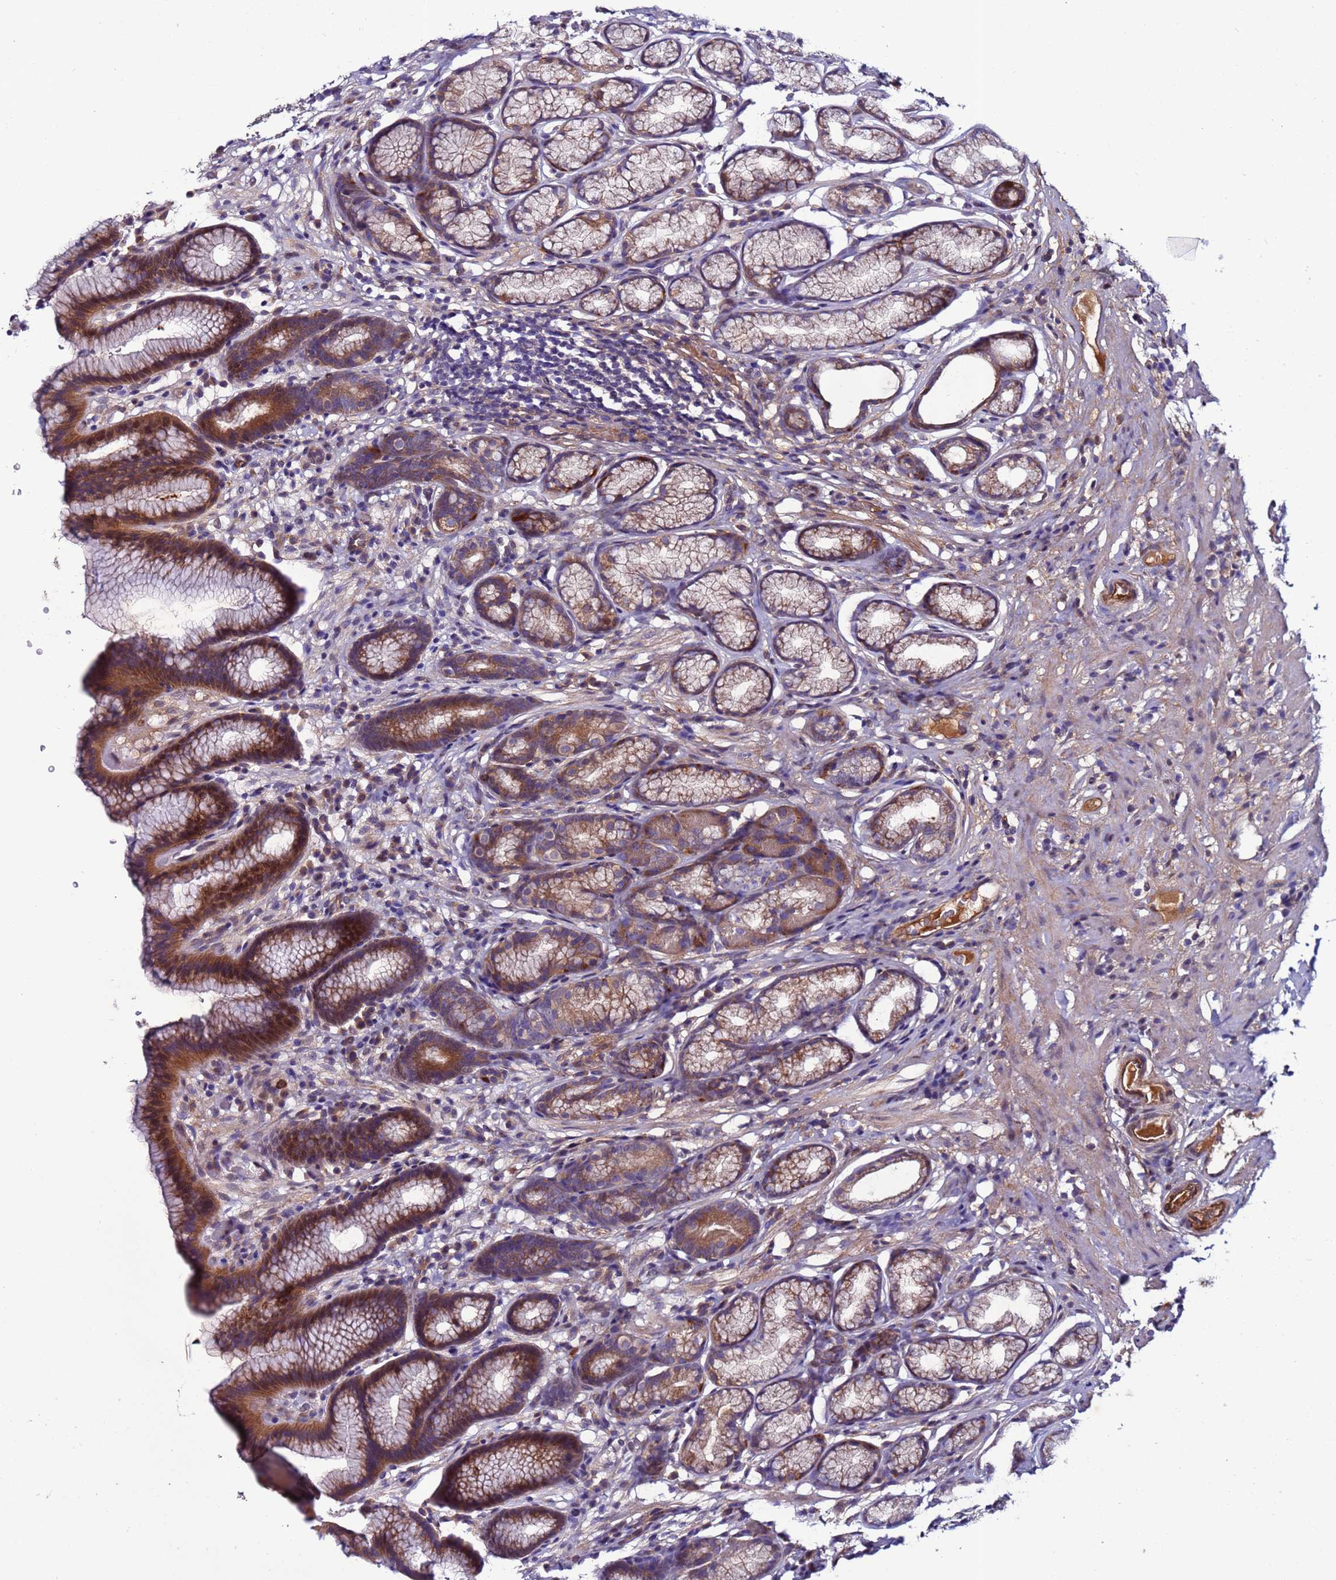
{"staining": {"intensity": "moderate", "quantity": "25%-75%", "location": "cytoplasmic/membranous"}, "tissue": "stomach", "cell_type": "Glandular cells", "image_type": "normal", "snomed": [{"axis": "morphology", "description": "Normal tissue, NOS"}, {"axis": "topography", "description": "Stomach"}], "caption": "Protein analysis of benign stomach exhibits moderate cytoplasmic/membranous staining in approximately 25%-75% of glandular cells.", "gene": "C8G", "patient": {"sex": "male", "age": 42}}